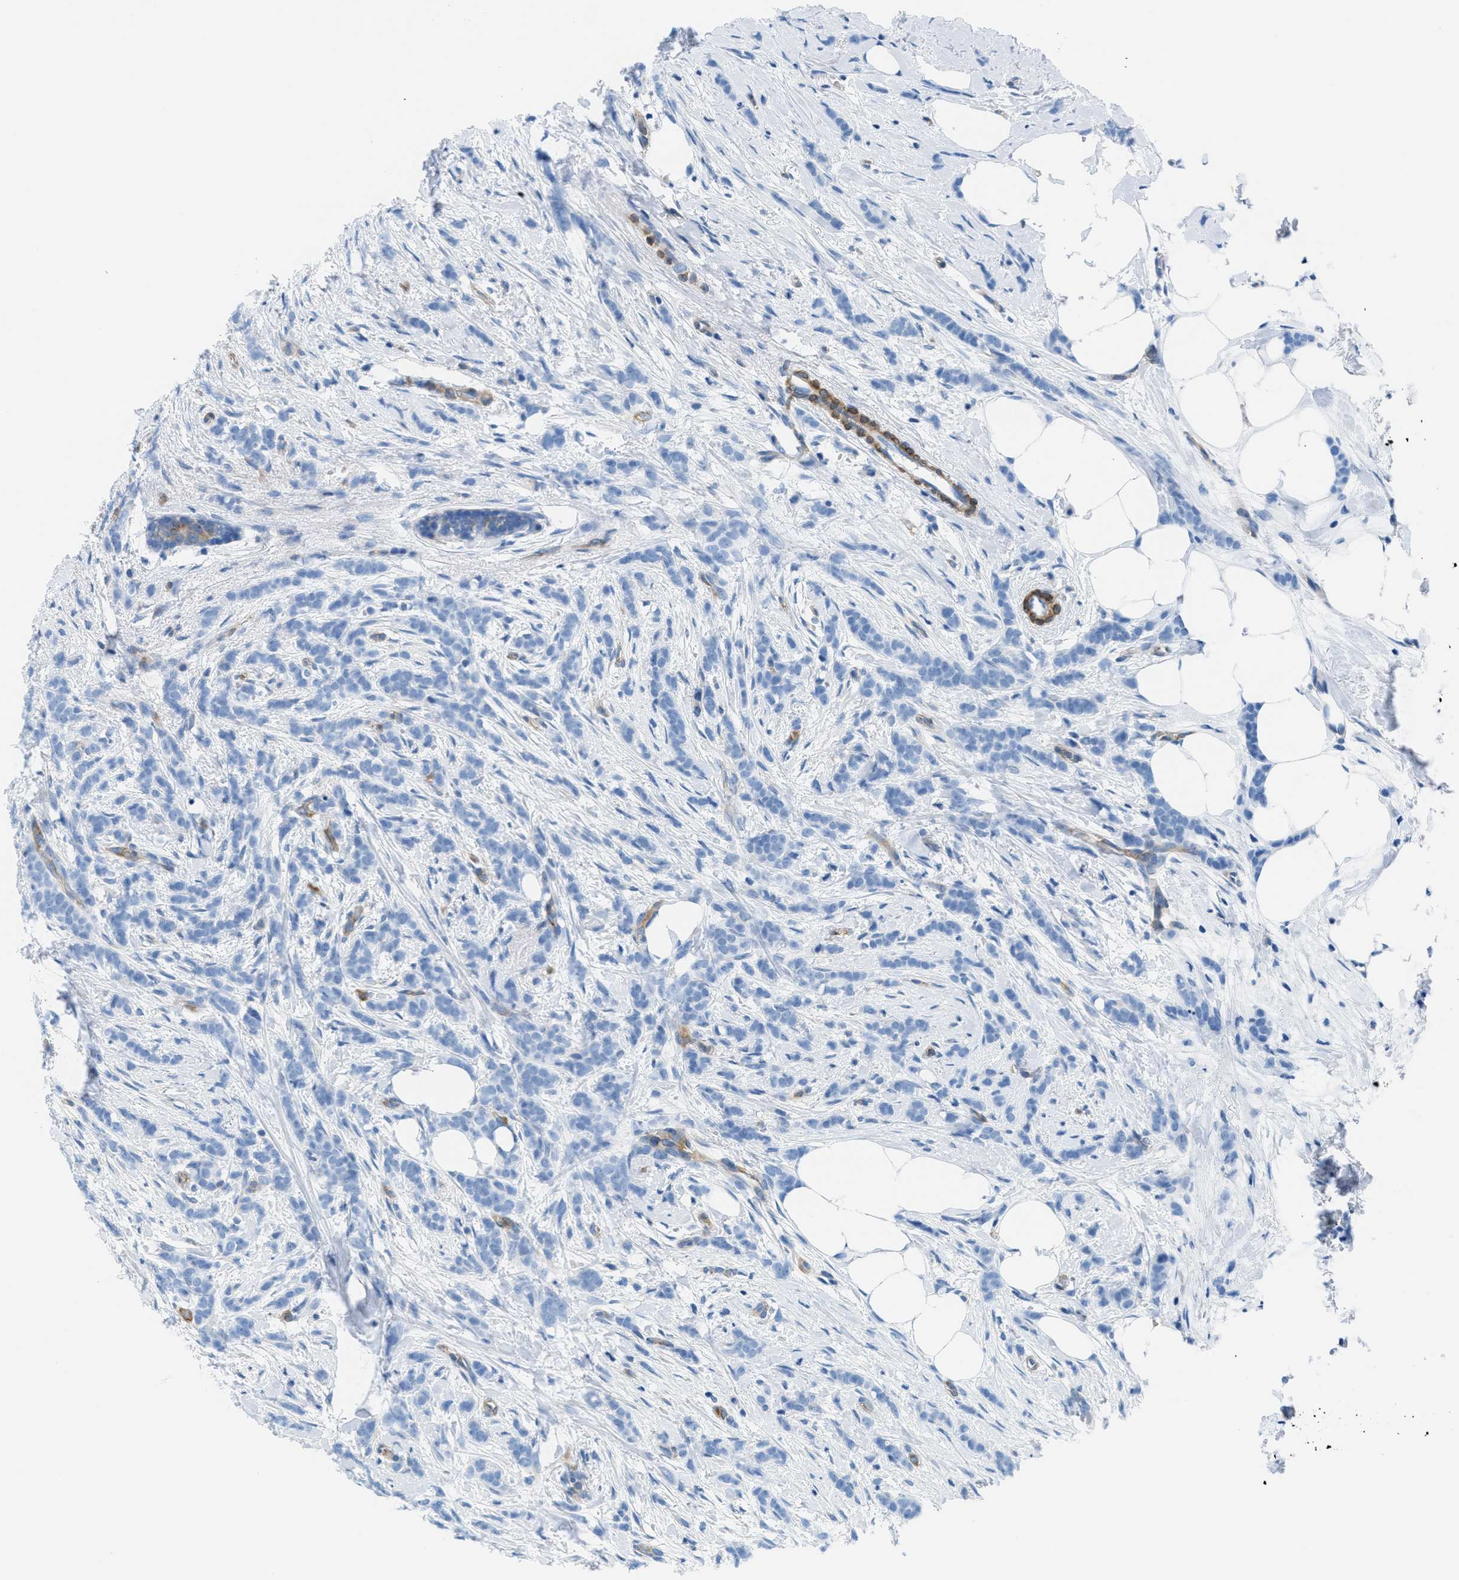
{"staining": {"intensity": "negative", "quantity": "none", "location": "none"}, "tissue": "breast cancer", "cell_type": "Tumor cells", "image_type": "cancer", "snomed": [{"axis": "morphology", "description": "Lobular carcinoma, in situ"}, {"axis": "morphology", "description": "Lobular carcinoma"}, {"axis": "topography", "description": "Breast"}], "caption": "This is a histopathology image of IHC staining of breast lobular carcinoma in situ, which shows no staining in tumor cells.", "gene": "MAPRE2", "patient": {"sex": "female", "age": 41}}